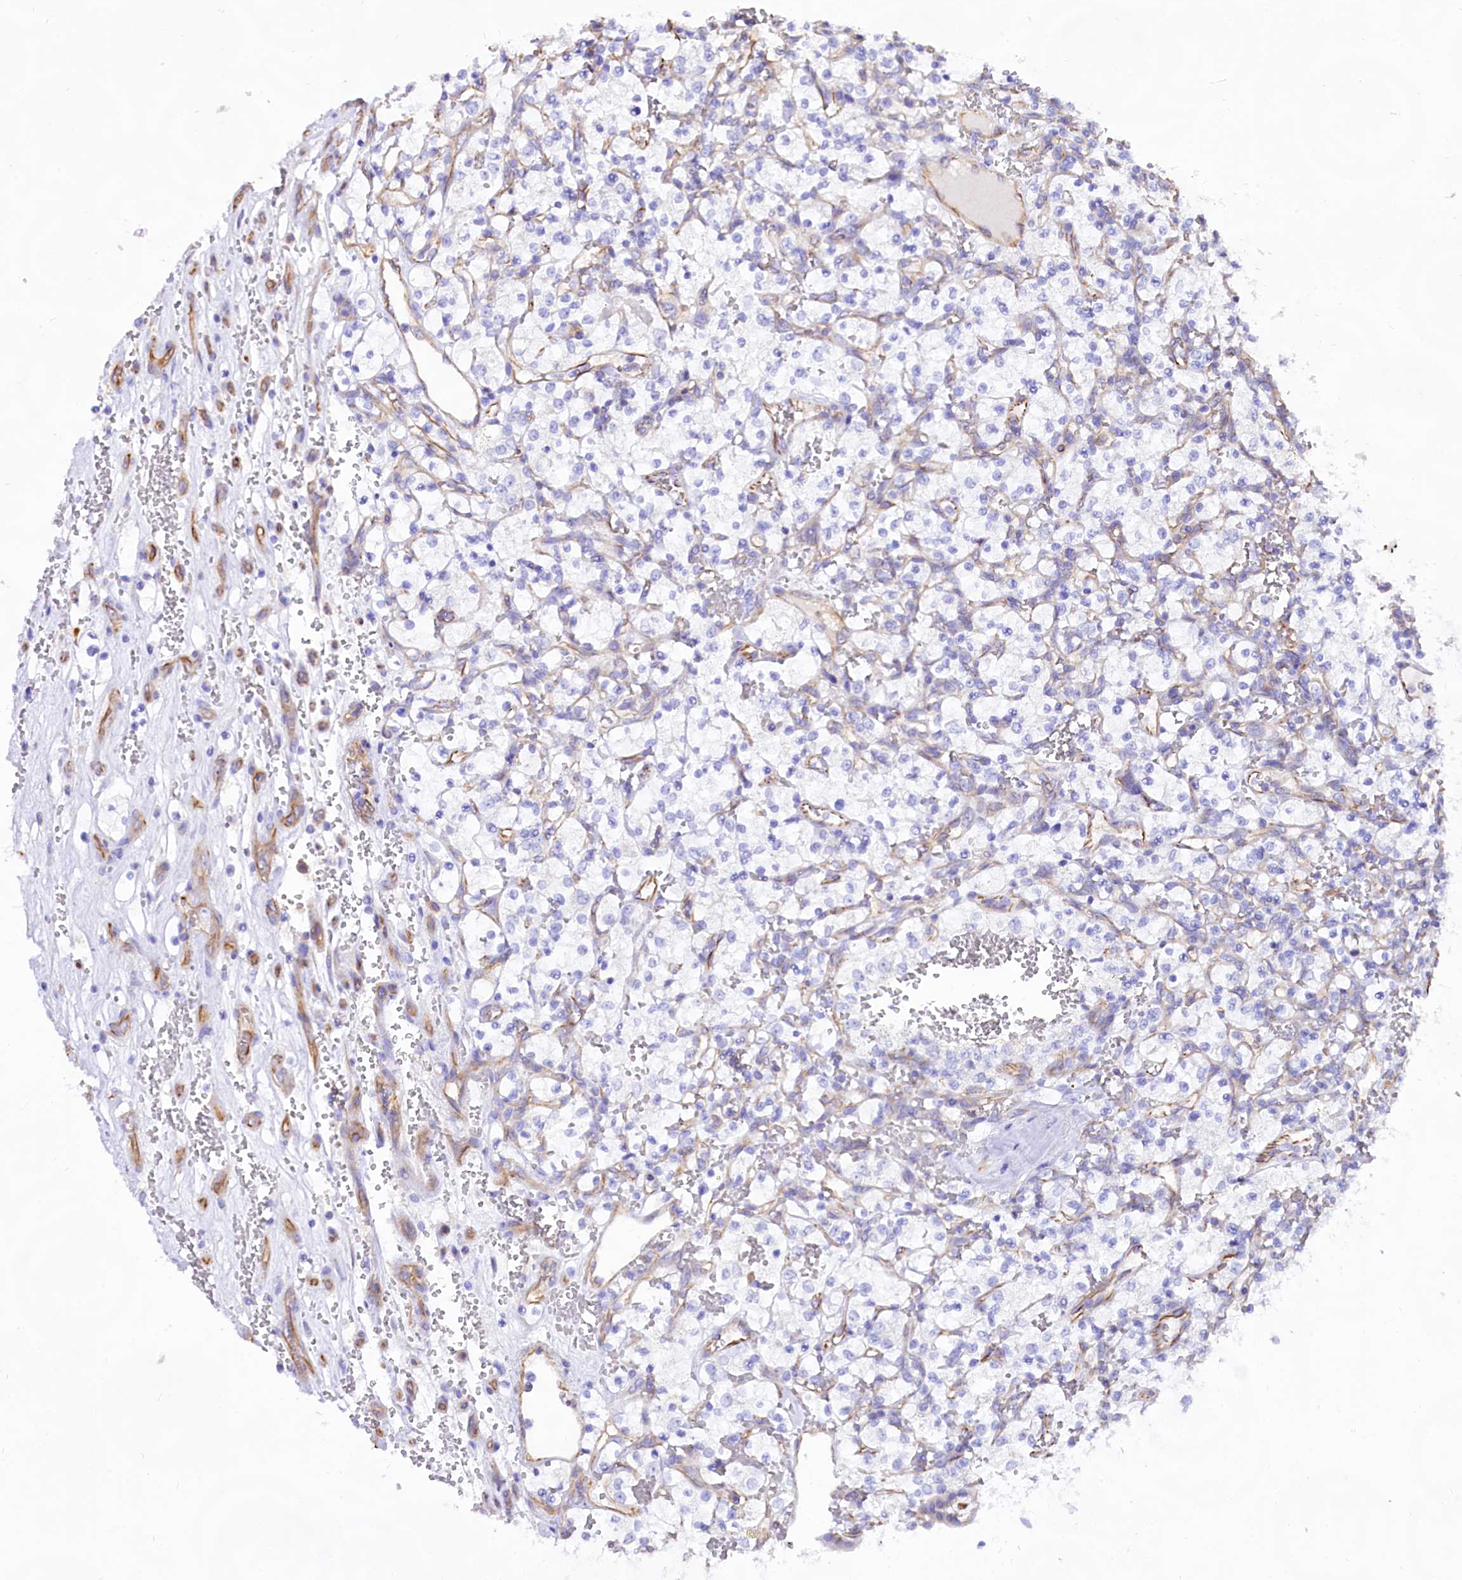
{"staining": {"intensity": "negative", "quantity": "none", "location": "none"}, "tissue": "renal cancer", "cell_type": "Tumor cells", "image_type": "cancer", "snomed": [{"axis": "morphology", "description": "Adenocarcinoma, NOS"}, {"axis": "topography", "description": "Kidney"}], "caption": "IHC histopathology image of neoplastic tissue: human renal cancer (adenocarcinoma) stained with DAB (3,3'-diaminobenzidine) exhibits no significant protein expression in tumor cells. (DAB (3,3'-diaminobenzidine) immunohistochemistry (IHC) with hematoxylin counter stain).", "gene": "CD99", "patient": {"sex": "female", "age": 69}}